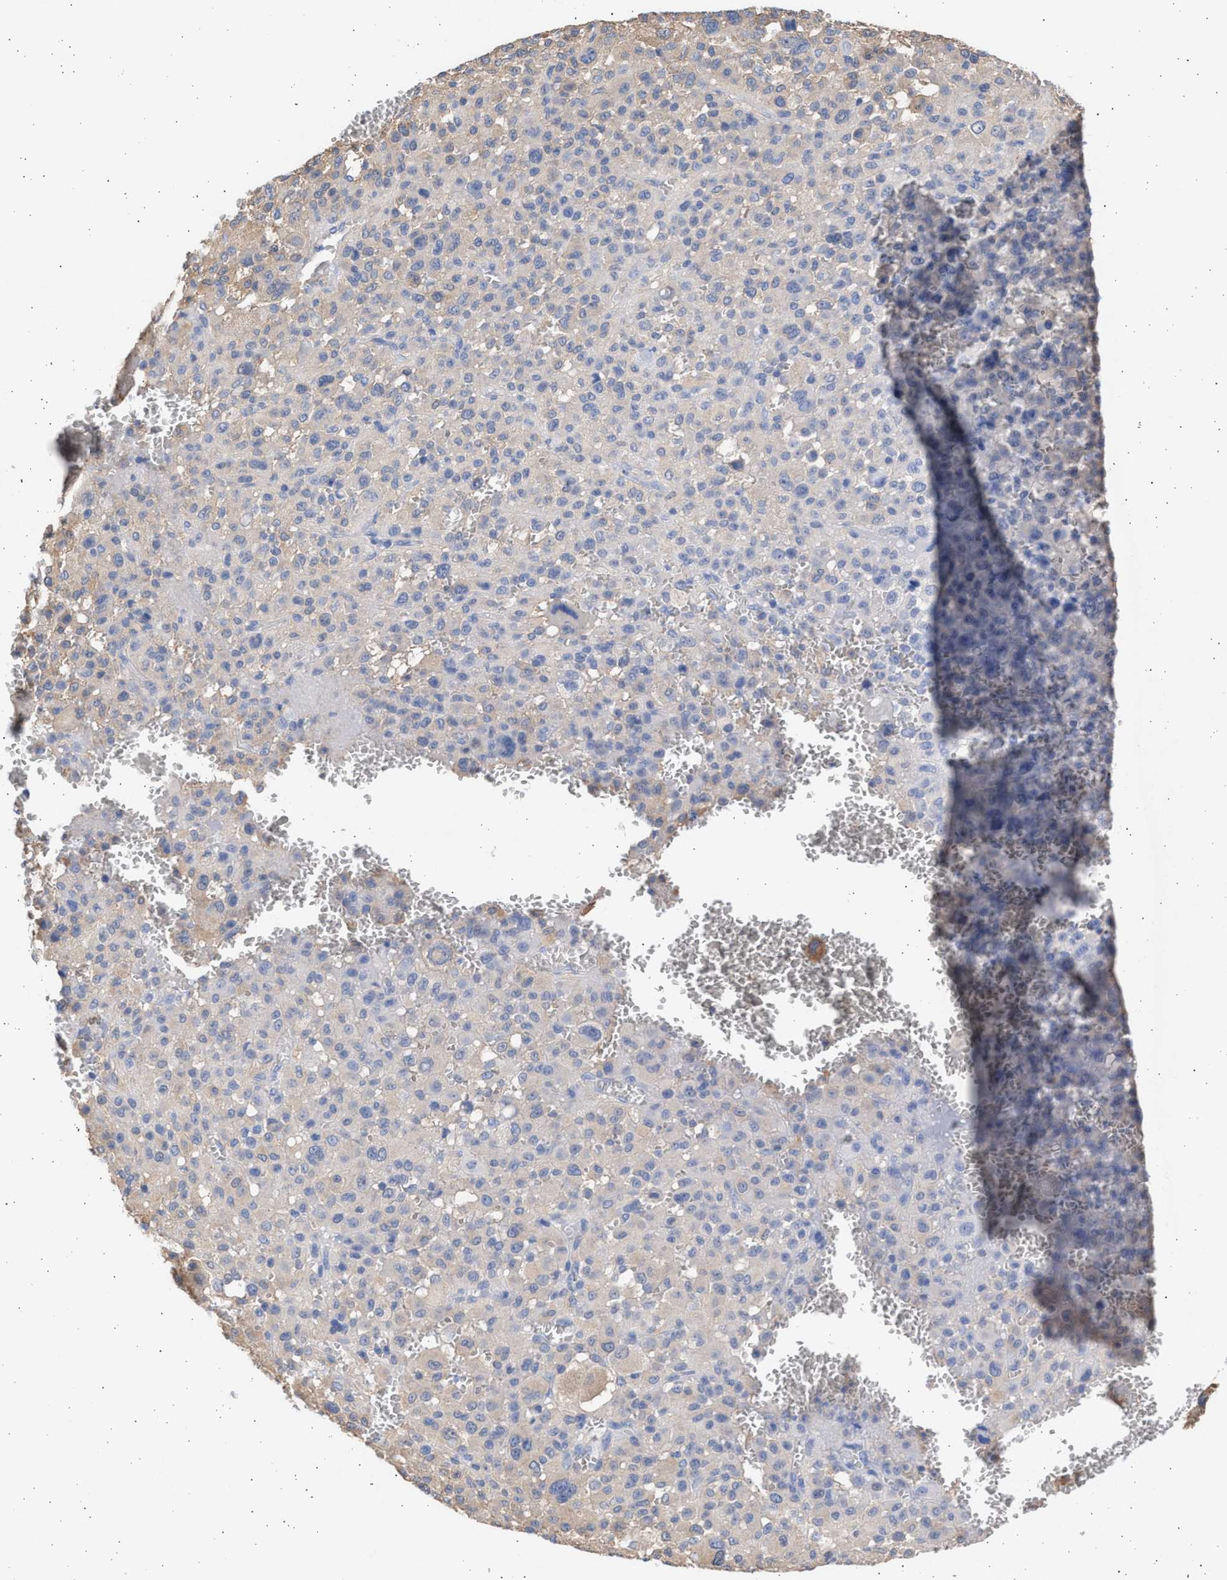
{"staining": {"intensity": "weak", "quantity": "<25%", "location": "cytoplasmic/membranous"}, "tissue": "melanoma", "cell_type": "Tumor cells", "image_type": "cancer", "snomed": [{"axis": "morphology", "description": "Malignant melanoma, Metastatic site"}, {"axis": "topography", "description": "Skin"}], "caption": "Malignant melanoma (metastatic site) was stained to show a protein in brown. There is no significant expression in tumor cells. The staining is performed using DAB (3,3'-diaminobenzidine) brown chromogen with nuclei counter-stained in using hematoxylin.", "gene": "ALDOC", "patient": {"sex": "female", "age": 74}}